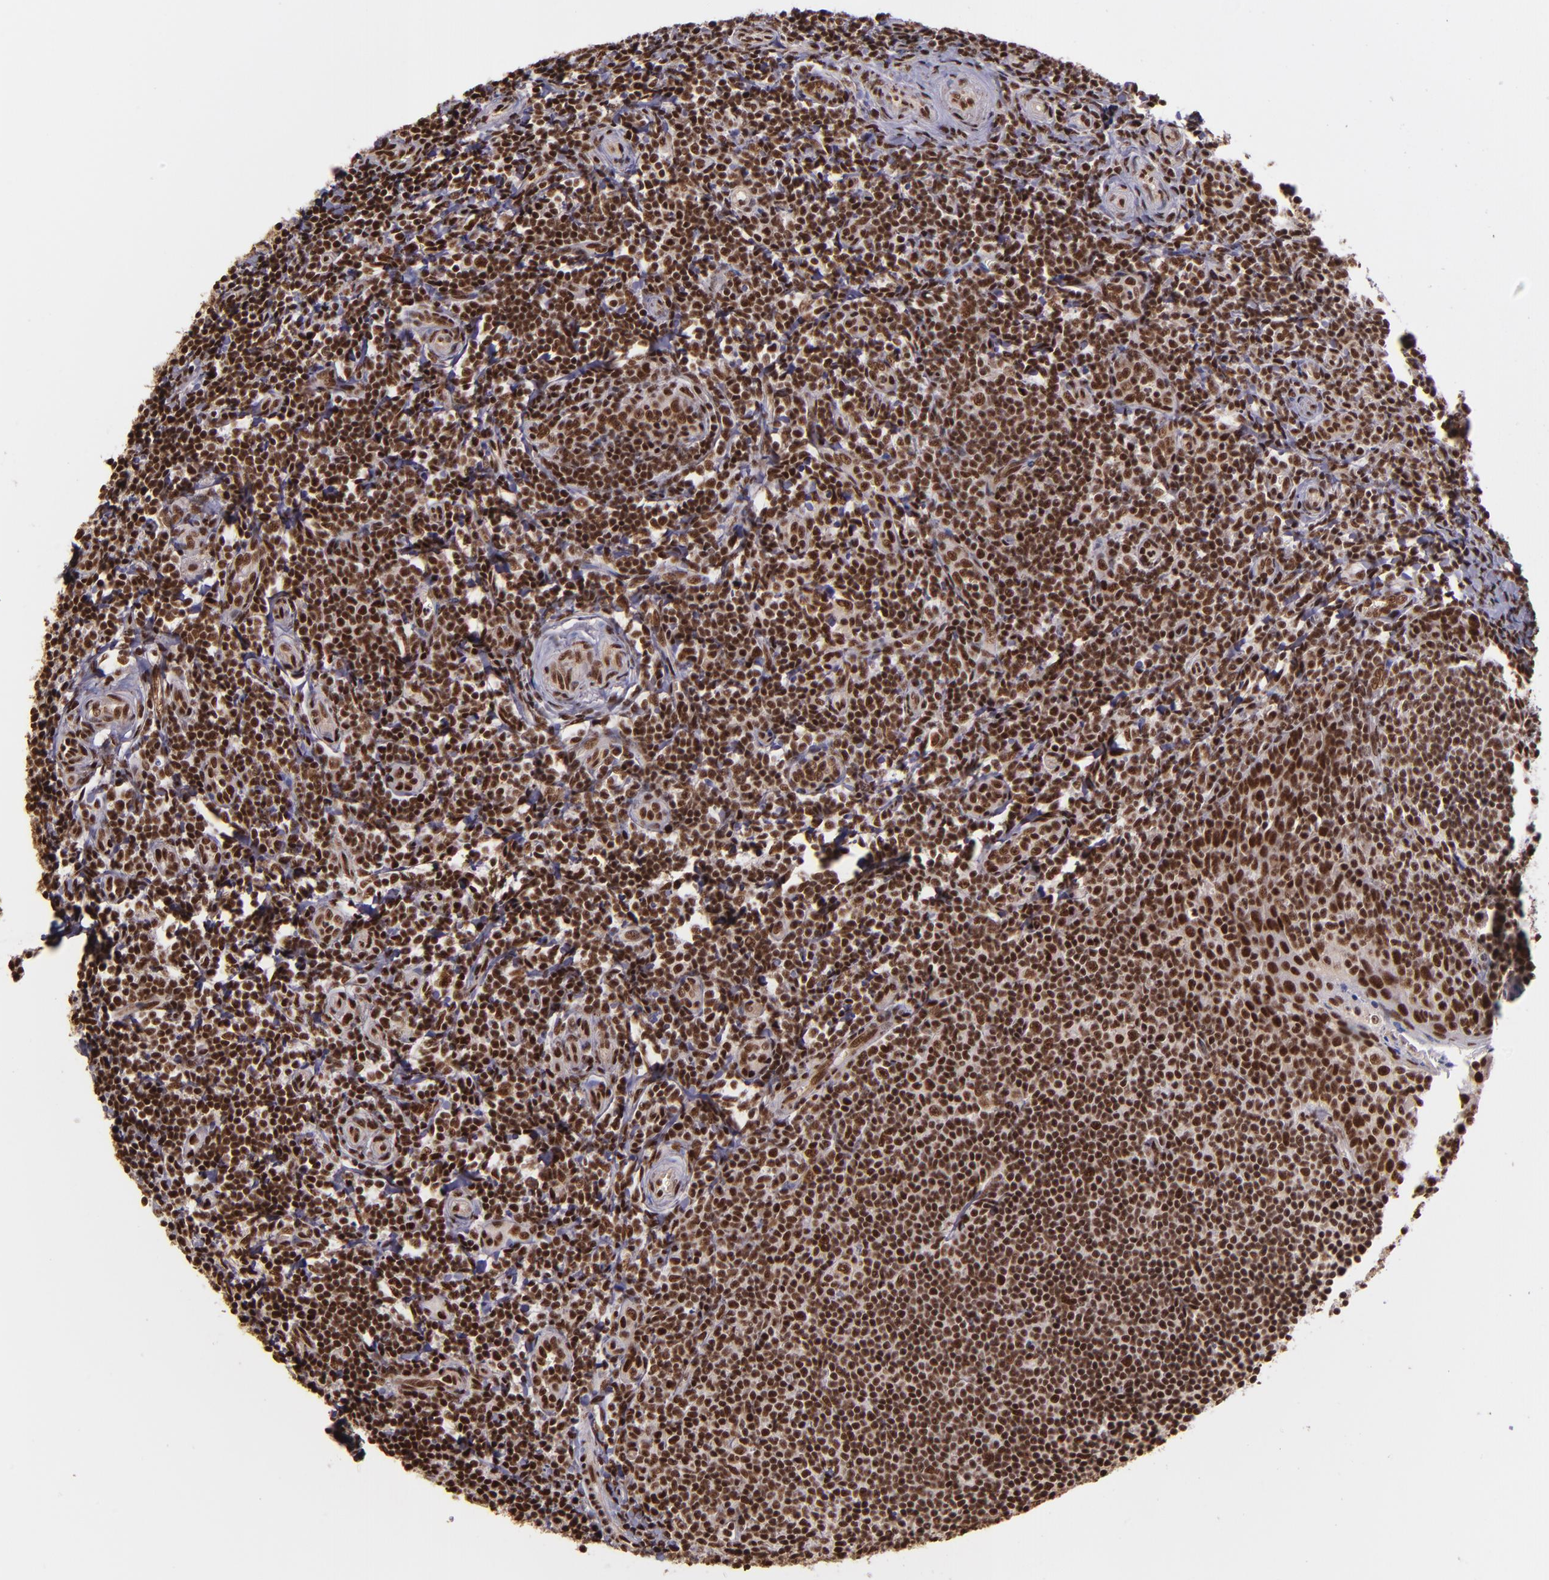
{"staining": {"intensity": "strong", "quantity": ">75%", "location": "nuclear"}, "tissue": "tonsil", "cell_type": "Germinal center cells", "image_type": "normal", "snomed": [{"axis": "morphology", "description": "Normal tissue, NOS"}, {"axis": "topography", "description": "Tonsil"}], "caption": "Tonsil stained with DAB immunohistochemistry shows high levels of strong nuclear staining in about >75% of germinal center cells.", "gene": "PQBP1", "patient": {"sex": "male", "age": 20}}